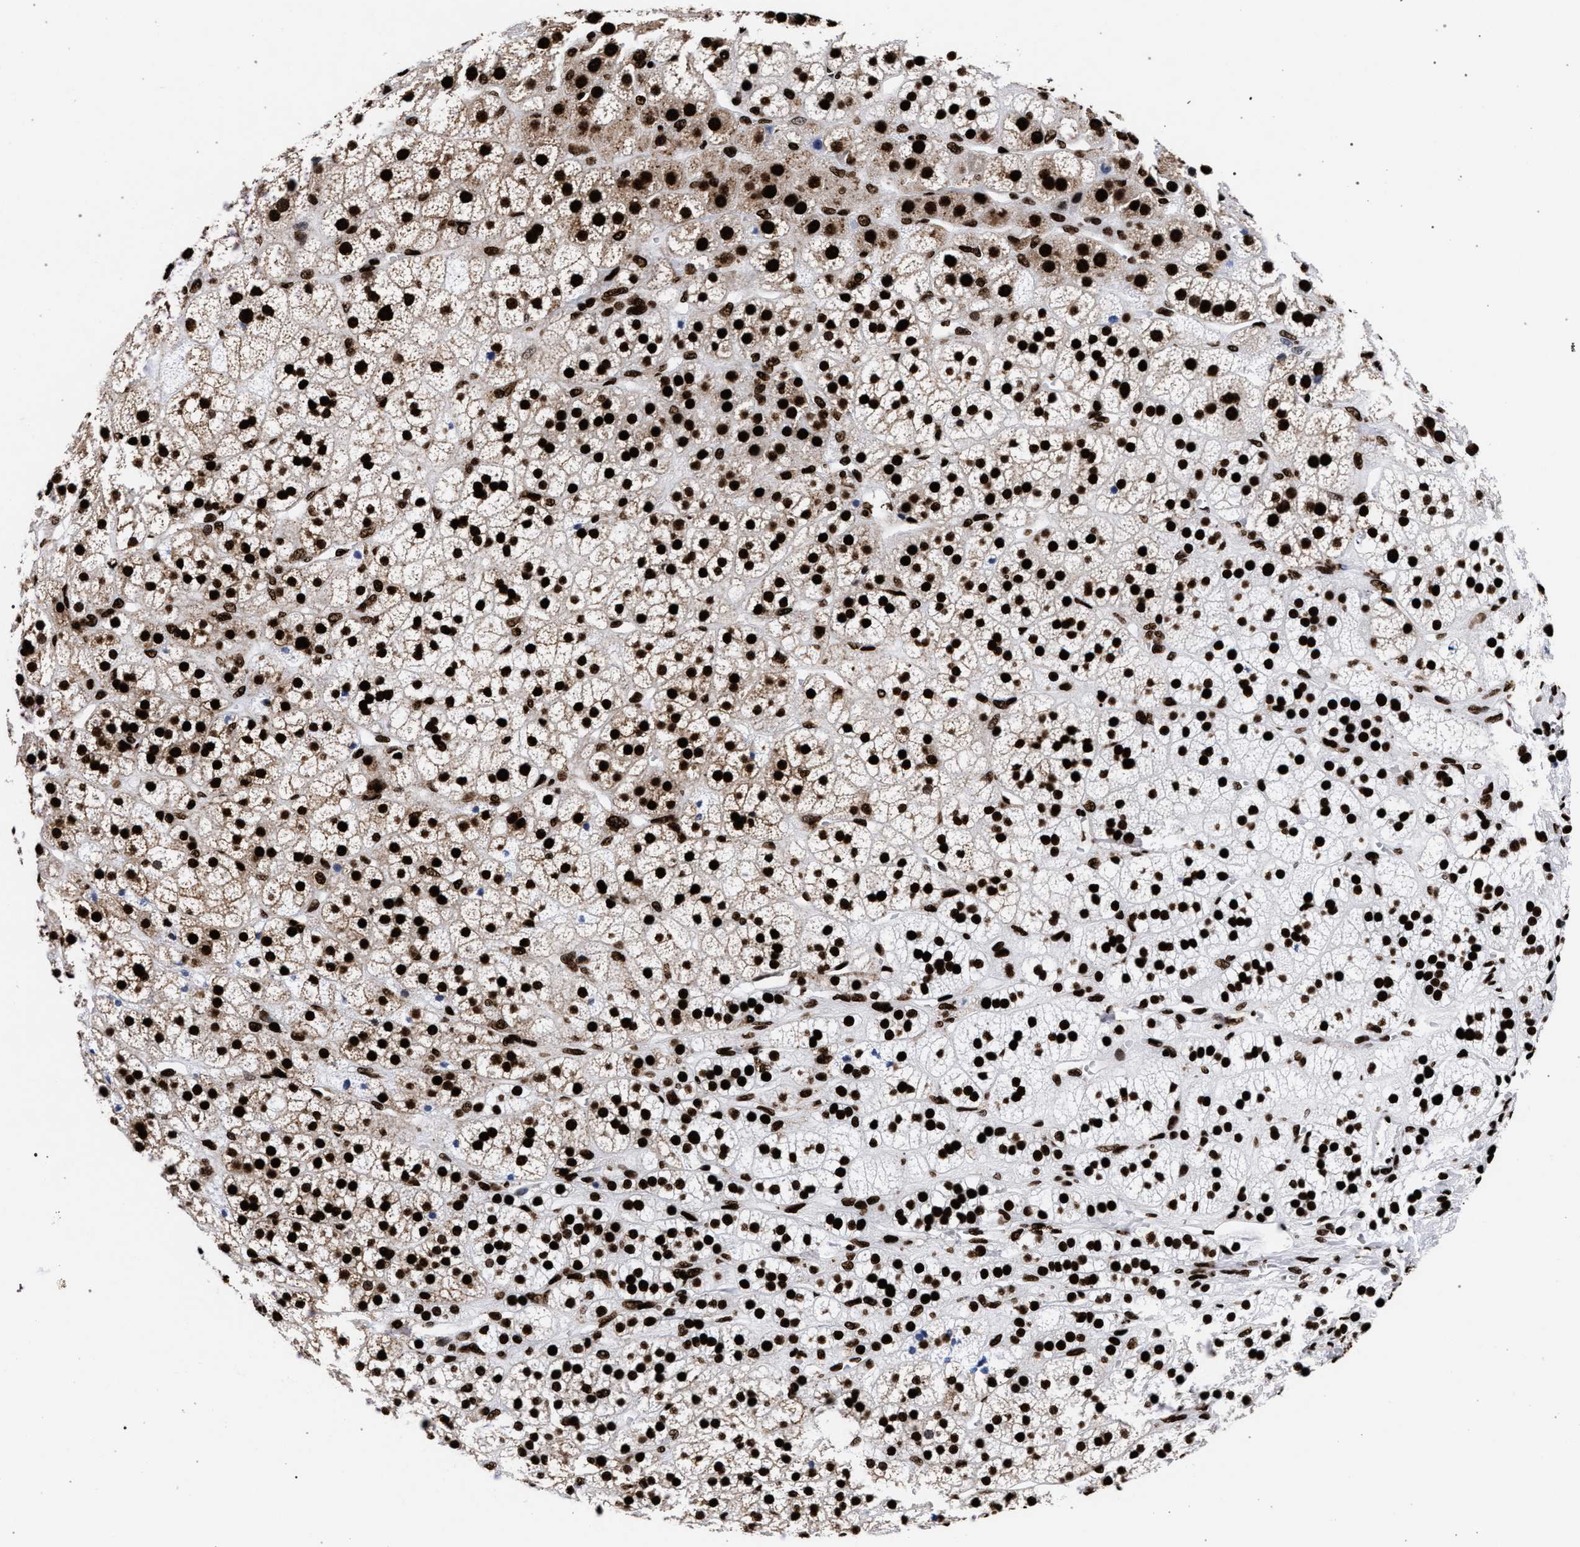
{"staining": {"intensity": "strong", "quantity": ">75%", "location": "nuclear"}, "tissue": "adrenal gland", "cell_type": "Glandular cells", "image_type": "normal", "snomed": [{"axis": "morphology", "description": "Normal tissue, NOS"}, {"axis": "topography", "description": "Adrenal gland"}], "caption": "Protein expression analysis of benign adrenal gland shows strong nuclear expression in approximately >75% of glandular cells.", "gene": "HNRNPA1", "patient": {"sex": "male", "age": 56}}